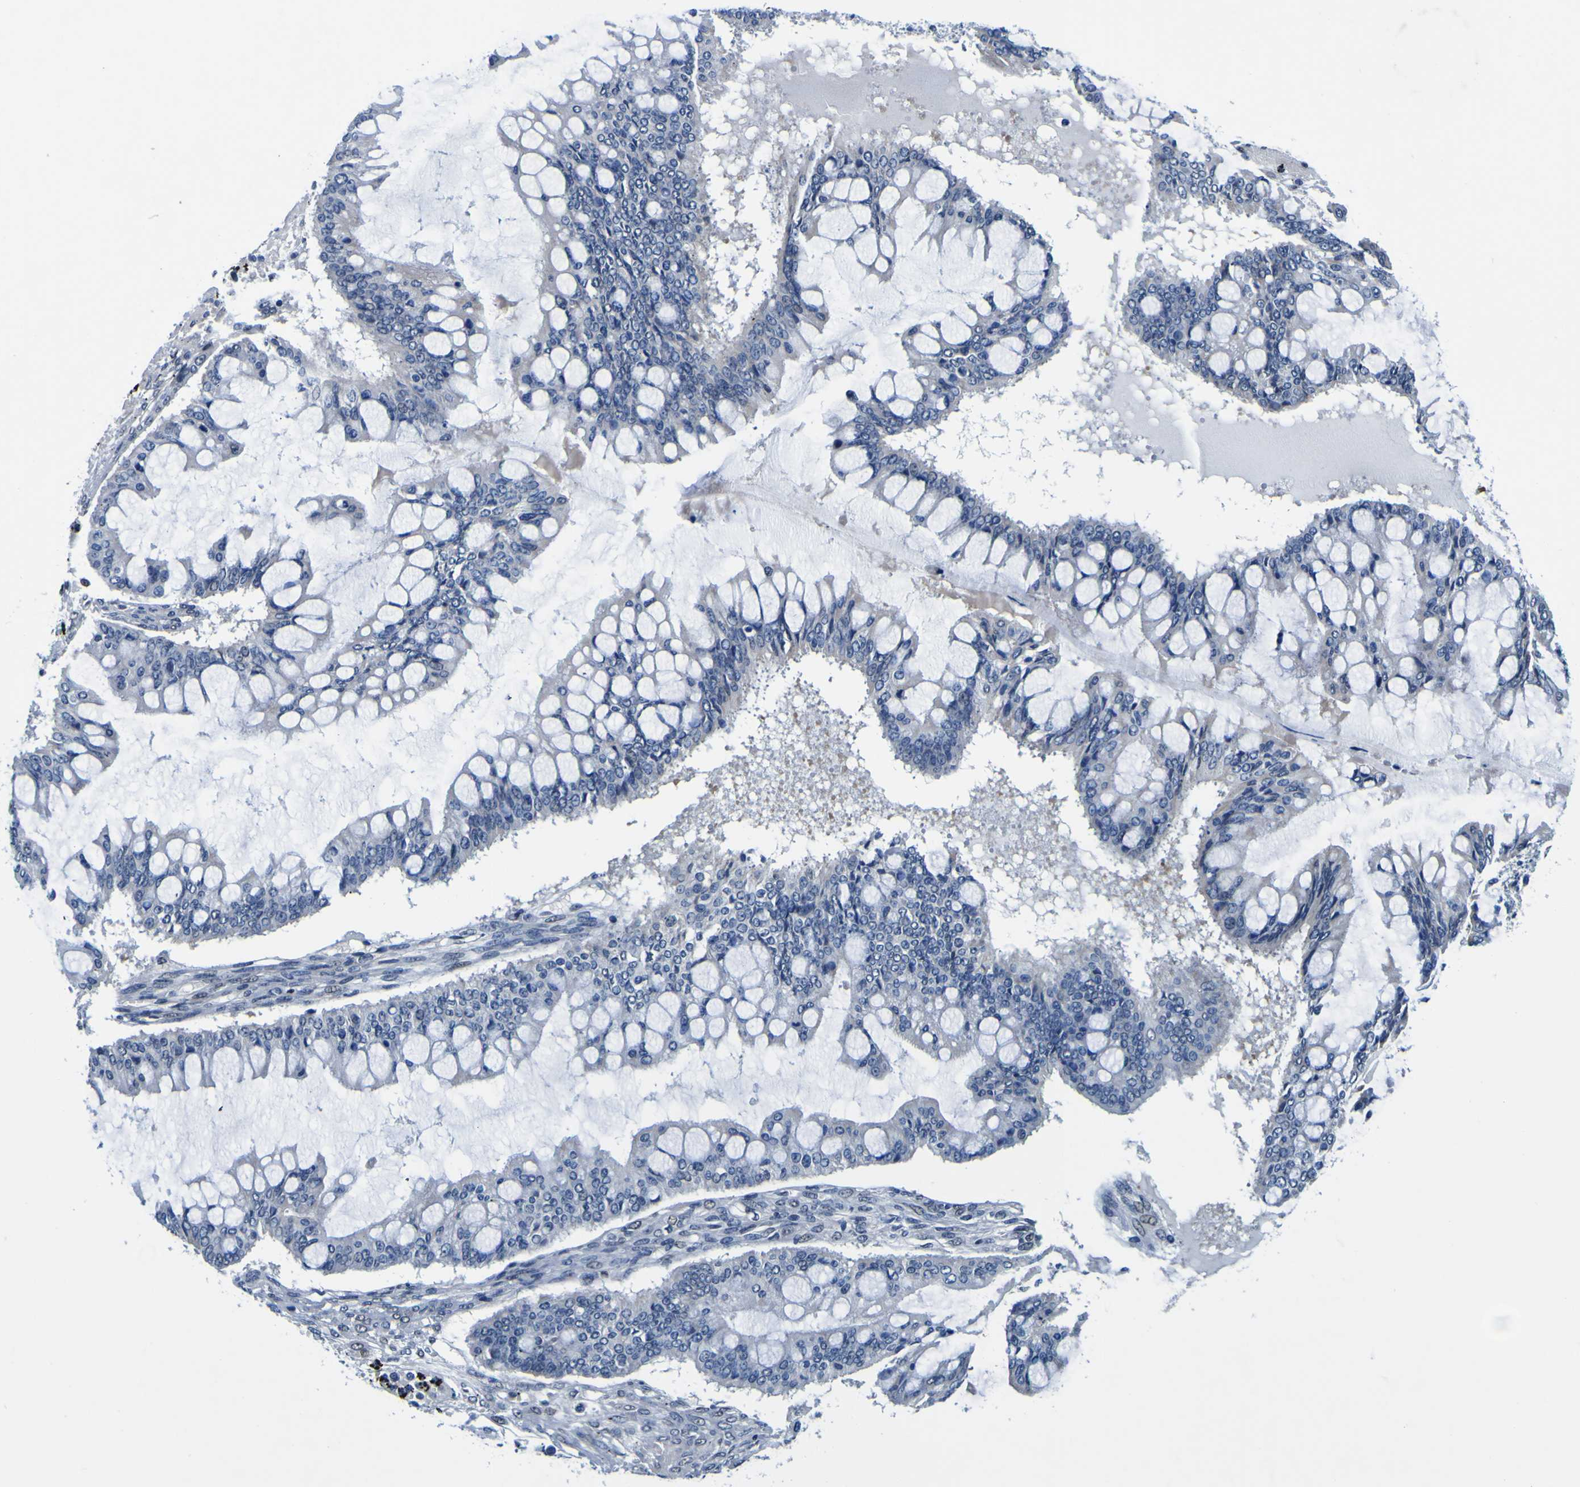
{"staining": {"intensity": "negative", "quantity": "none", "location": "none"}, "tissue": "ovarian cancer", "cell_type": "Tumor cells", "image_type": "cancer", "snomed": [{"axis": "morphology", "description": "Cystadenocarcinoma, mucinous, NOS"}, {"axis": "topography", "description": "Ovary"}], "caption": "This is an IHC histopathology image of ovarian mucinous cystadenocarcinoma. There is no expression in tumor cells.", "gene": "CUL4B", "patient": {"sex": "female", "age": 73}}